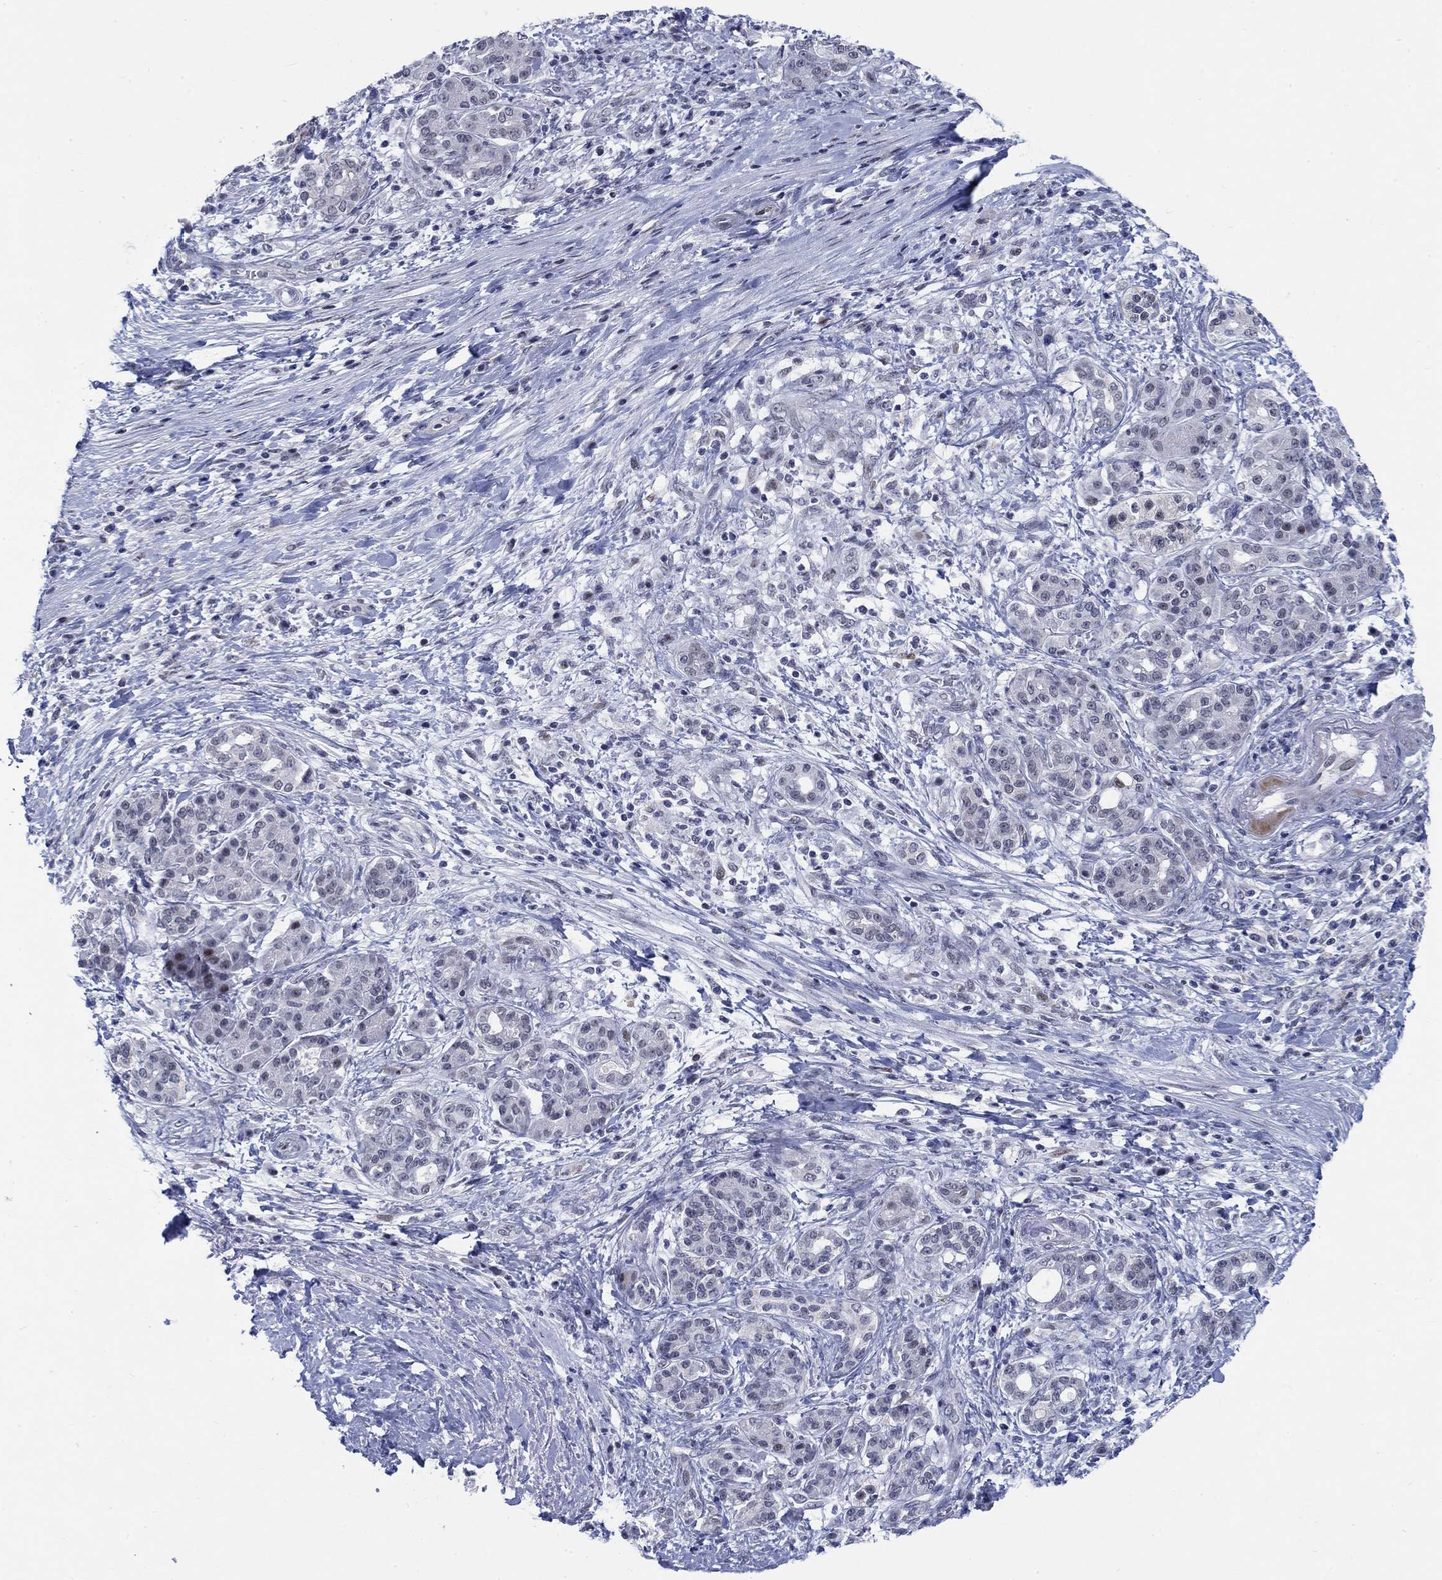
{"staining": {"intensity": "negative", "quantity": "none", "location": "none"}, "tissue": "pancreatic cancer", "cell_type": "Tumor cells", "image_type": "cancer", "snomed": [{"axis": "morphology", "description": "Adenocarcinoma, NOS"}, {"axis": "topography", "description": "Pancreas"}], "caption": "A high-resolution histopathology image shows immunohistochemistry (IHC) staining of pancreatic cancer, which exhibits no significant expression in tumor cells. (DAB IHC visualized using brightfield microscopy, high magnification).", "gene": "NEU3", "patient": {"sex": "female", "age": 73}}